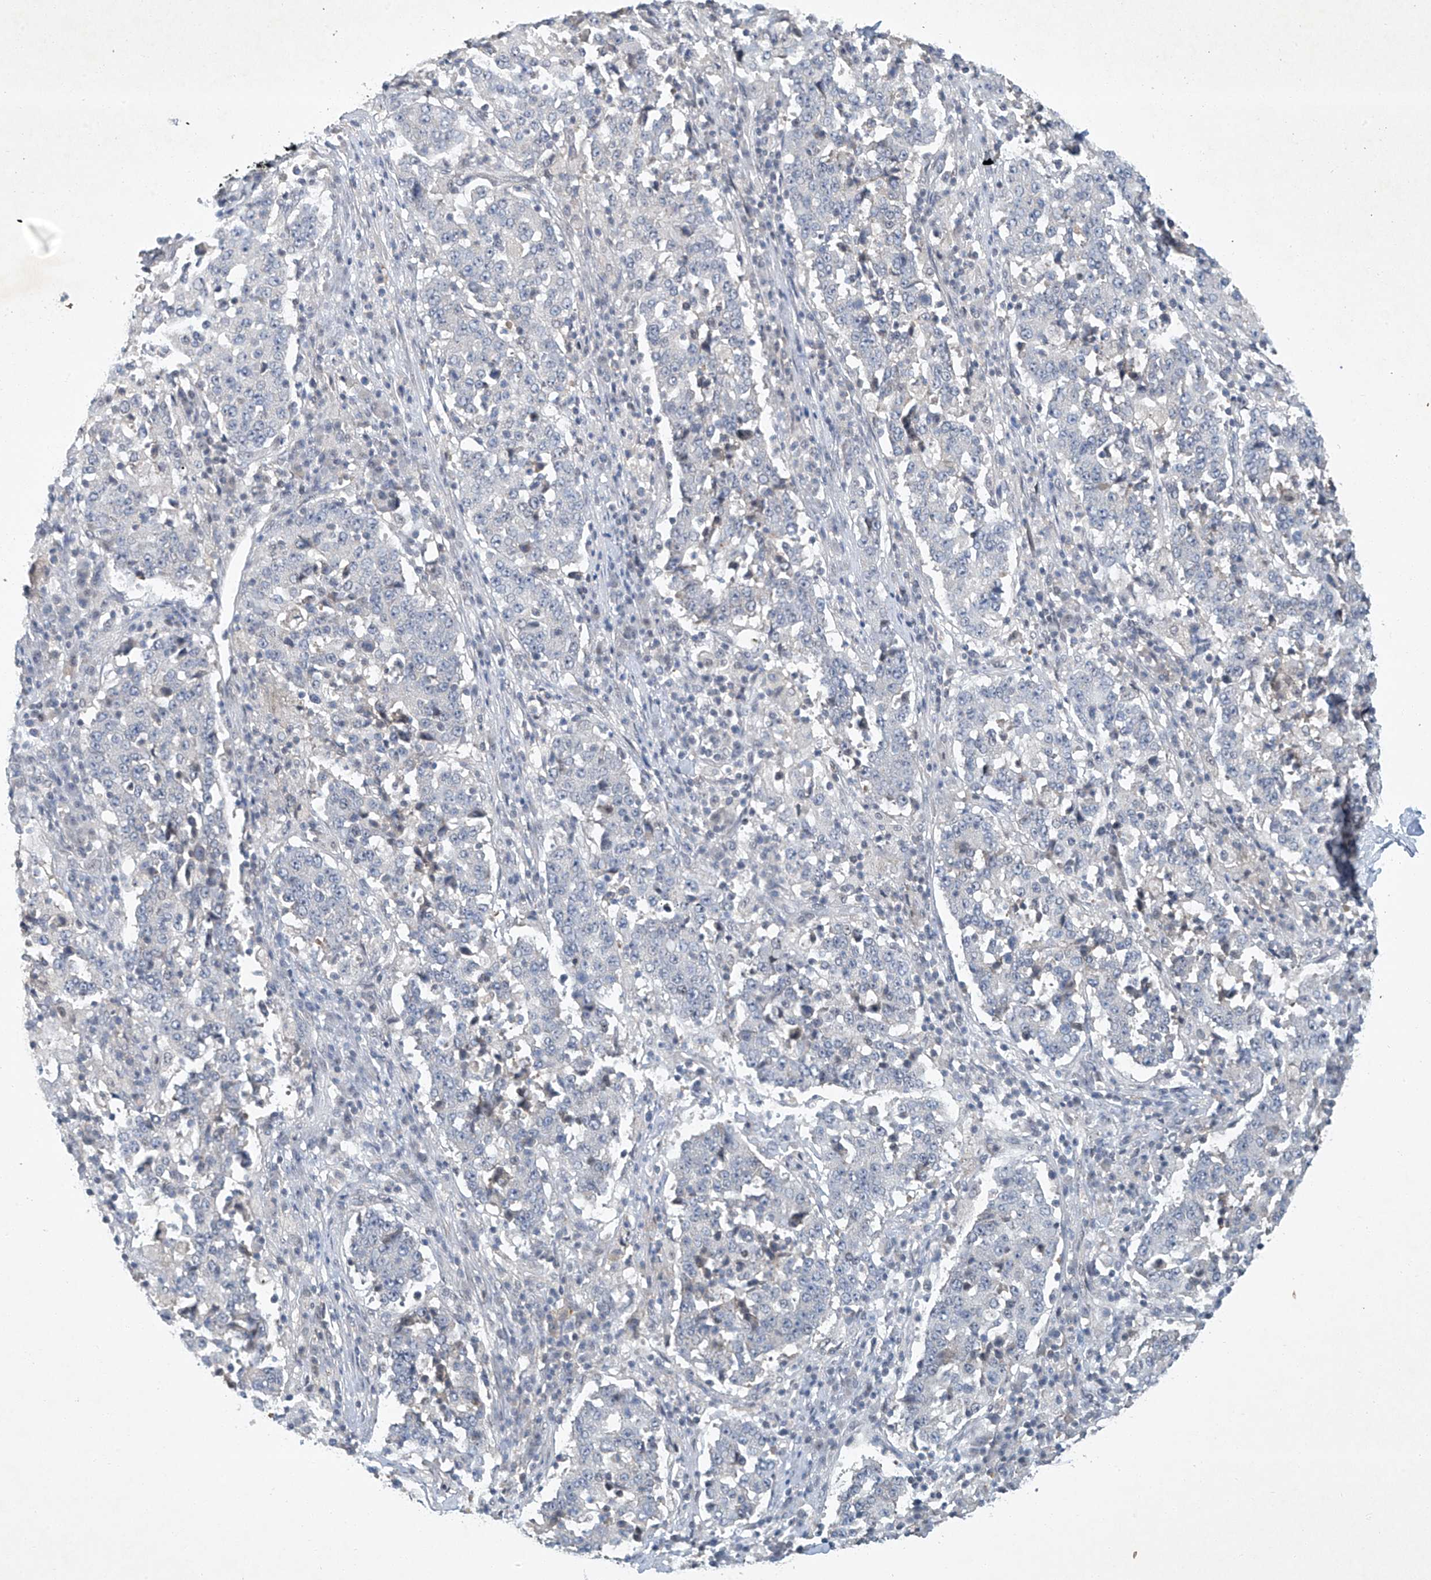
{"staining": {"intensity": "negative", "quantity": "none", "location": "none"}, "tissue": "stomach cancer", "cell_type": "Tumor cells", "image_type": "cancer", "snomed": [{"axis": "morphology", "description": "Adenocarcinoma, NOS"}, {"axis": "topography", "description": "Stomach"}], "caption": "Image shows no protein staining in tumor cells of stomach adenocarcinoma tissue.", "gene": "TAF8", "patient": {"sex": "male", "age": 59}}